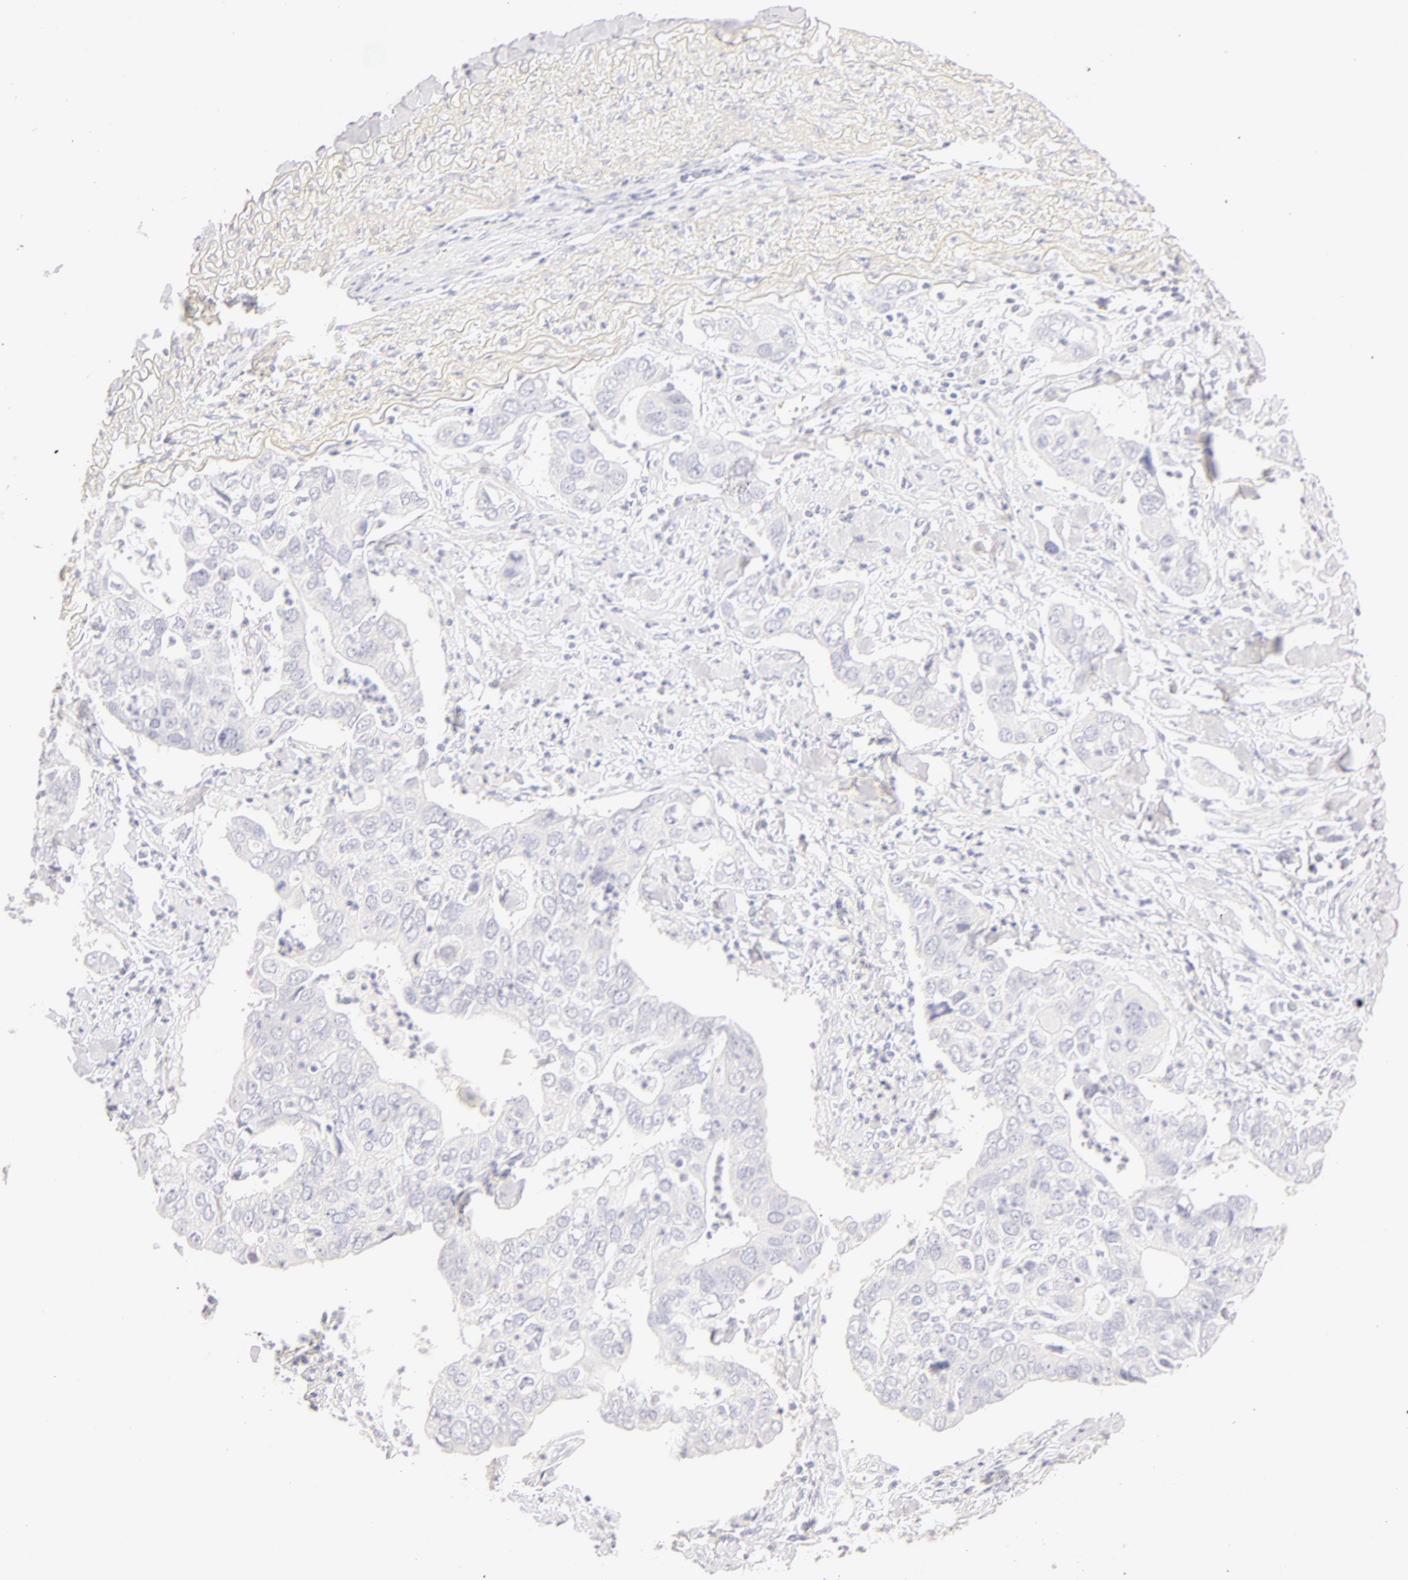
{"staining": {"intensity": "negative", "quantity": "none", "location": "none"}, "tissue": "lung cancer", "cell_type": "Tumor cells", "image_type": "cancer", "snomed": [{"axis": "morphology", "description": "Adenocarcinoma, NOS"}, {"axis": "topography", "description": "Lung"}], "caption": "This histopathology image is of lung cancer (adenocarcinoma) stained with immunohistochemistry (IHC) to label a protein in brown with the nuclei are counter-stained blue. There is no staining in tumor cells.", "gene": "LGALS7B", "patient": {"sex": "male", "age": 48}}